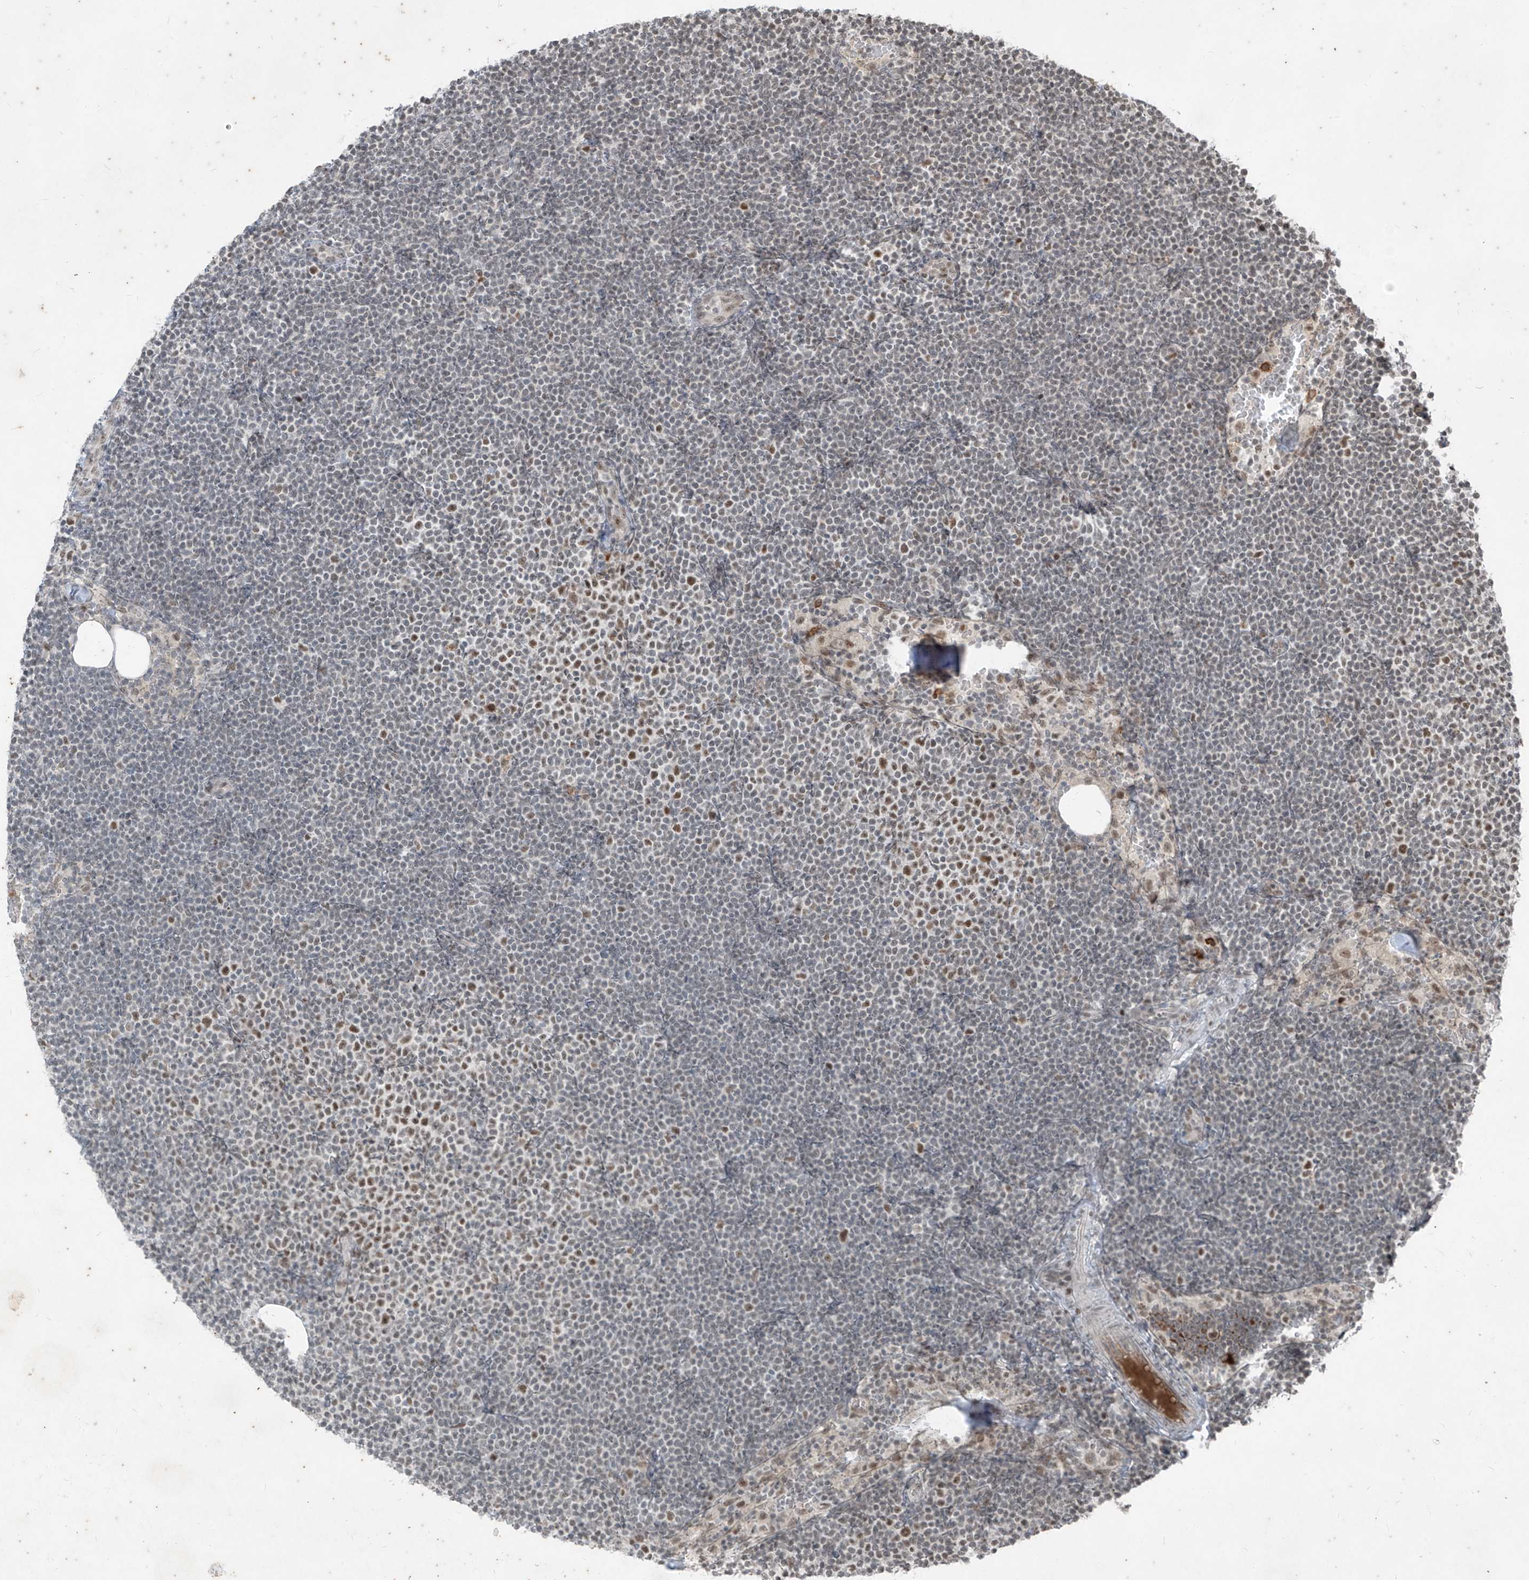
{"staining": {"intensity": "moderate", "quantity": "<25%", "location": "nuclear"}, "tissue": "lymphoma", "cell_type": "Tumor cells", "image_type": "cancer", "snomed": [{"axis": "morphology", "description": "Malignant lymphoma, non-Hodgkin's type, Low grade"}, {"axis": "topography", "description": "Lymph node"}], "caption": "Low-grade malignant lymphoma, non-Hodgkin's type stained with immunohistochemistry (IHC) shows moderate nuclear positivity in about <25% of tumor cells. The staining is performed using DAB (3,3'-diaminobenzidine) brown chromogen to label protein expression. The nuclei are counter-stained blue using hematoxylin.", "gene": "ZNF354B", "patient": {"sex": "female", "age": 53}}